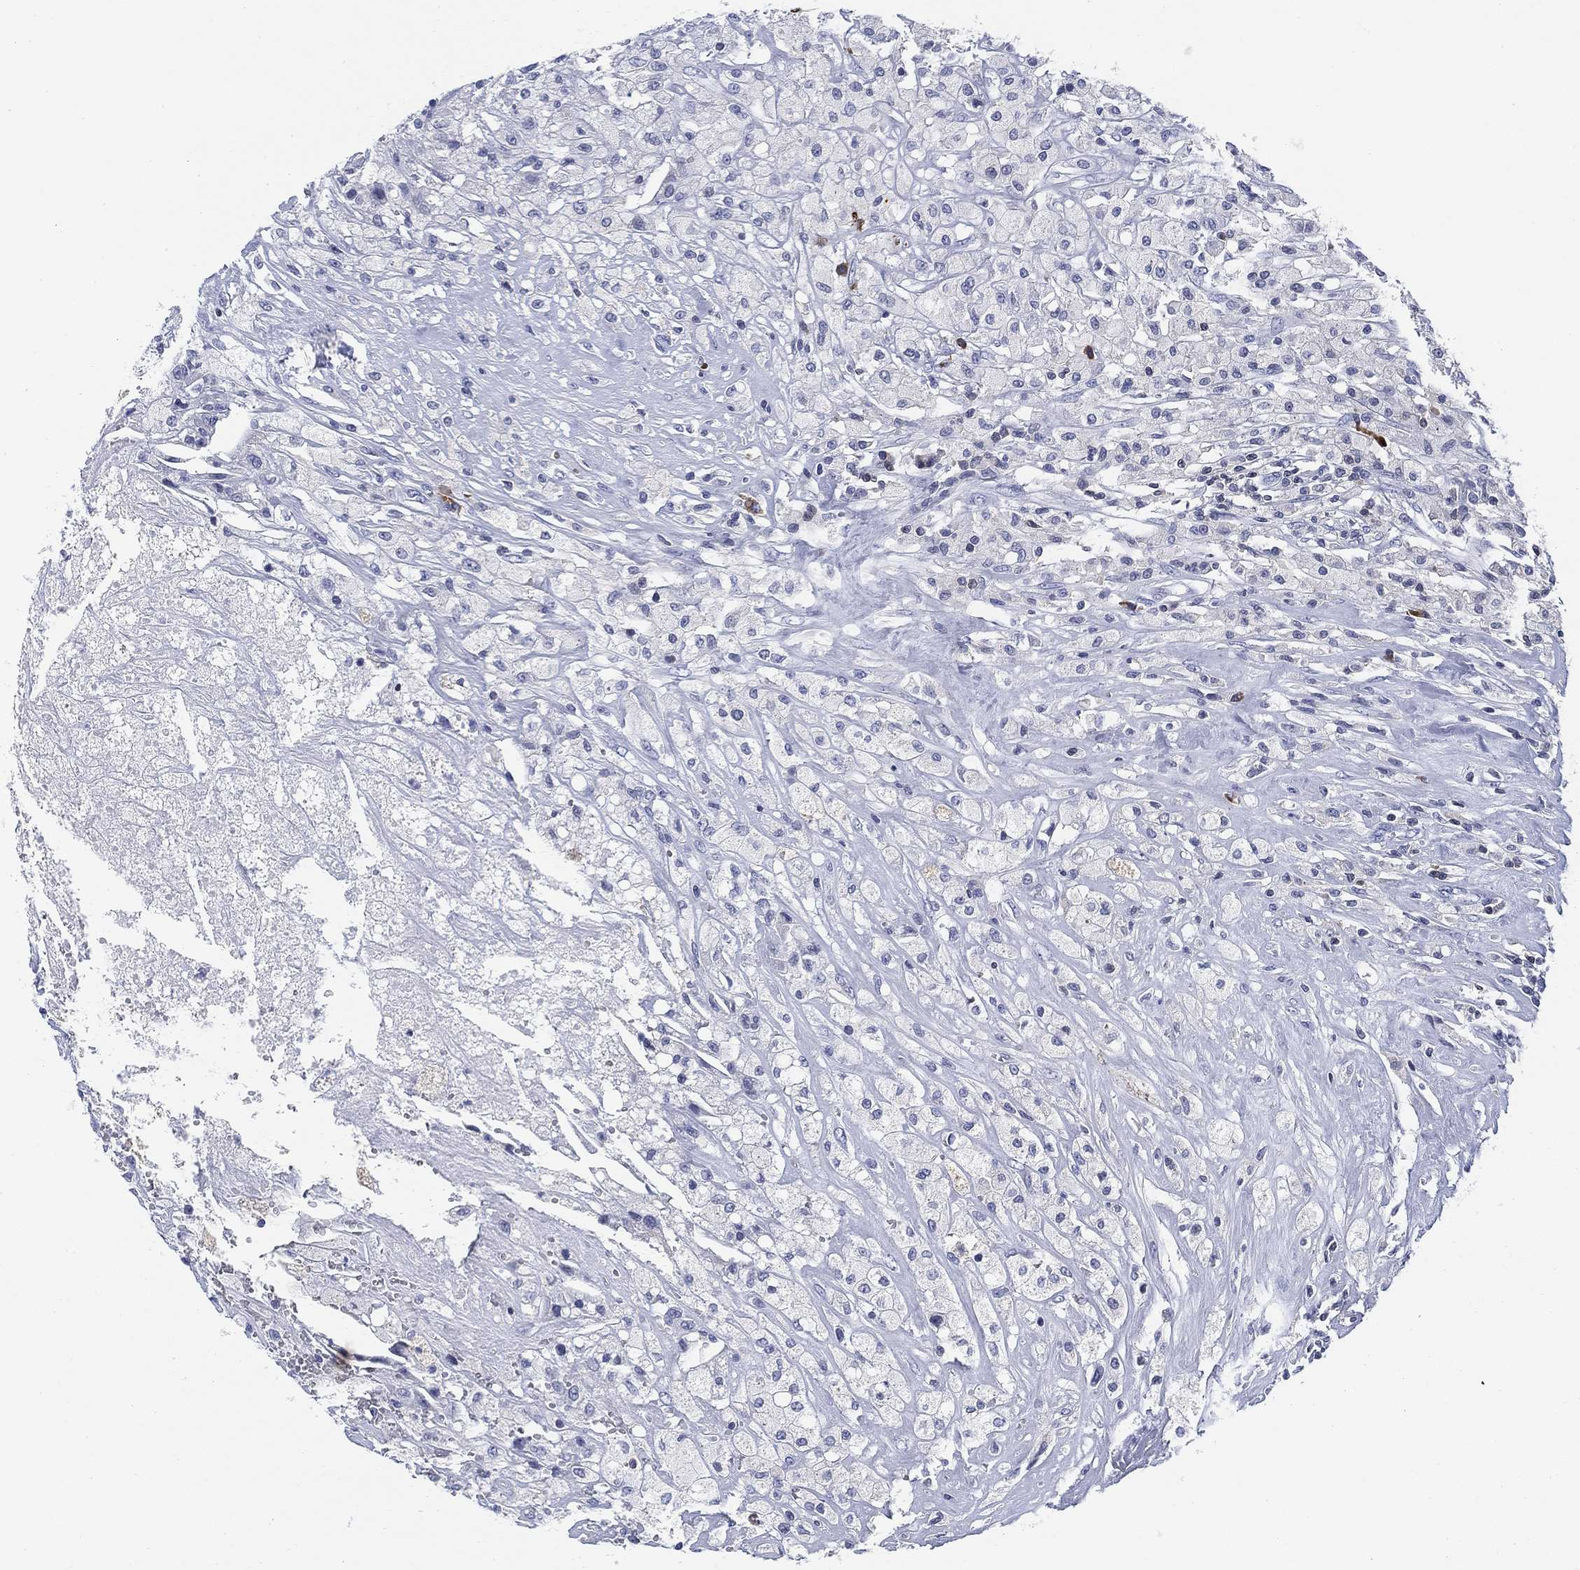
{"staining": {"intensity": "negative", "quantity": "none", "location": "none"}, "tissue": "testis cancer", "cell_type": "Tumor cells", "image_type": "cancer", "snomed": [{"axis": "morphology", "description": "Necrosis, NOS"}, {"axis": "morphology", "description": "Carcinoma, Embryonal, NOS"}, {"axis": "topography", "description": "Testis"}], "caption": "Protein analysis of testis cancer shows no significant positivity in tumor cells. (DAB (3,3'-diaminobenzidine) IHC, high magnification).", "gene": "FYB1", "patient": {"sex": "male", "age": 19}}